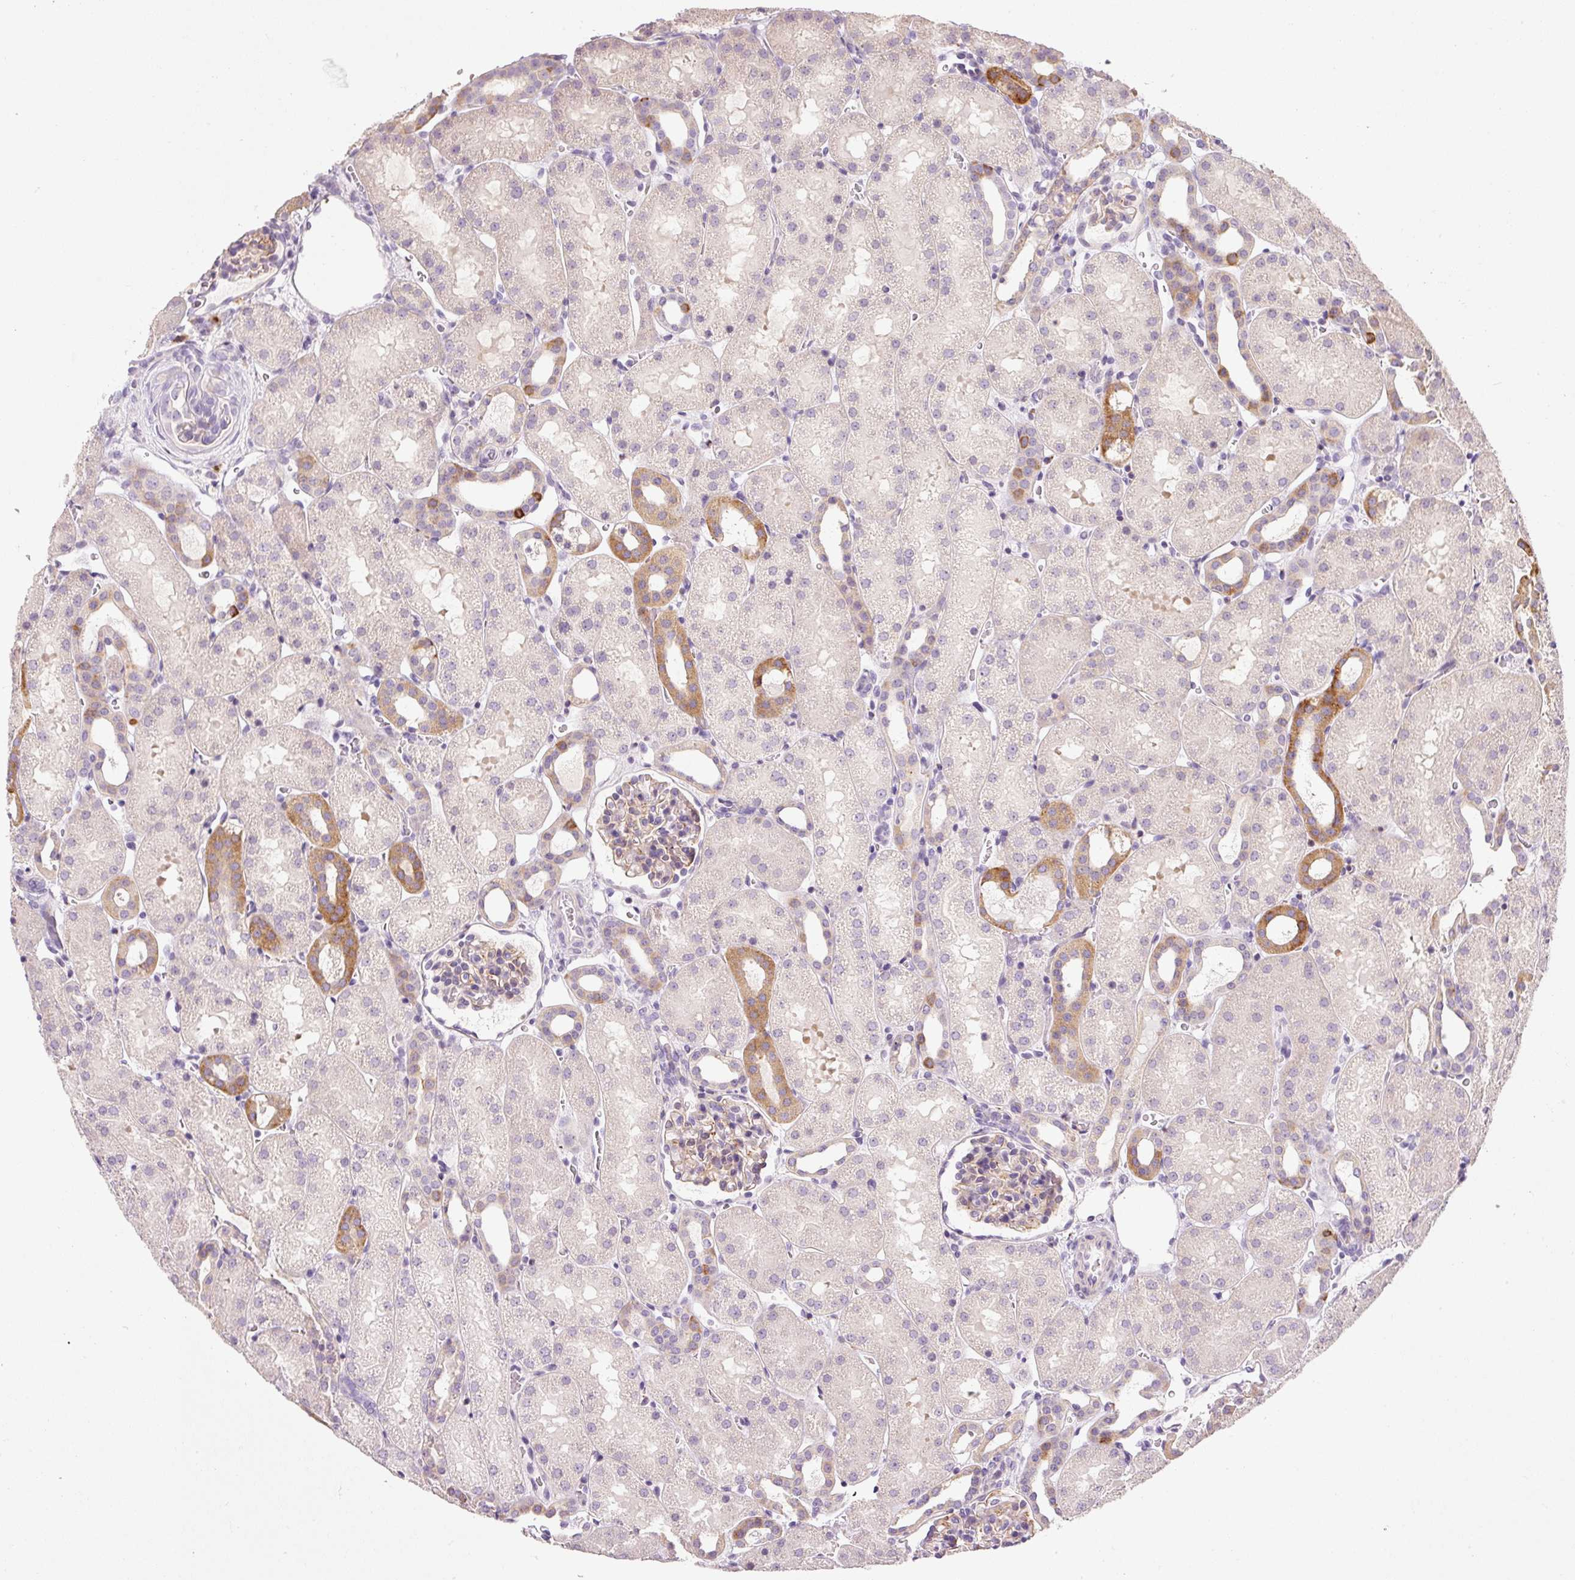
{"staining": {"intensity": "moderate", "quantity": "<25%", "location": "cytoplasmic/membranous"}, "tissue": "kidney", "cell_type": "Cells in glomeruli", "image_type": "normal", "snomed": [{"axis": "morphology", "description": "Normal tissue, NOS"}, {"axis": "topography", "description": "Kidney"}], "caption": "Human kidney stained with a brown dye demonstrates moderate cytoplasmic/membranous positive expression in about <25% of cells in glomeruli.", "gene": "HAX1", "patient": {"sex": "male", "age": 2}}